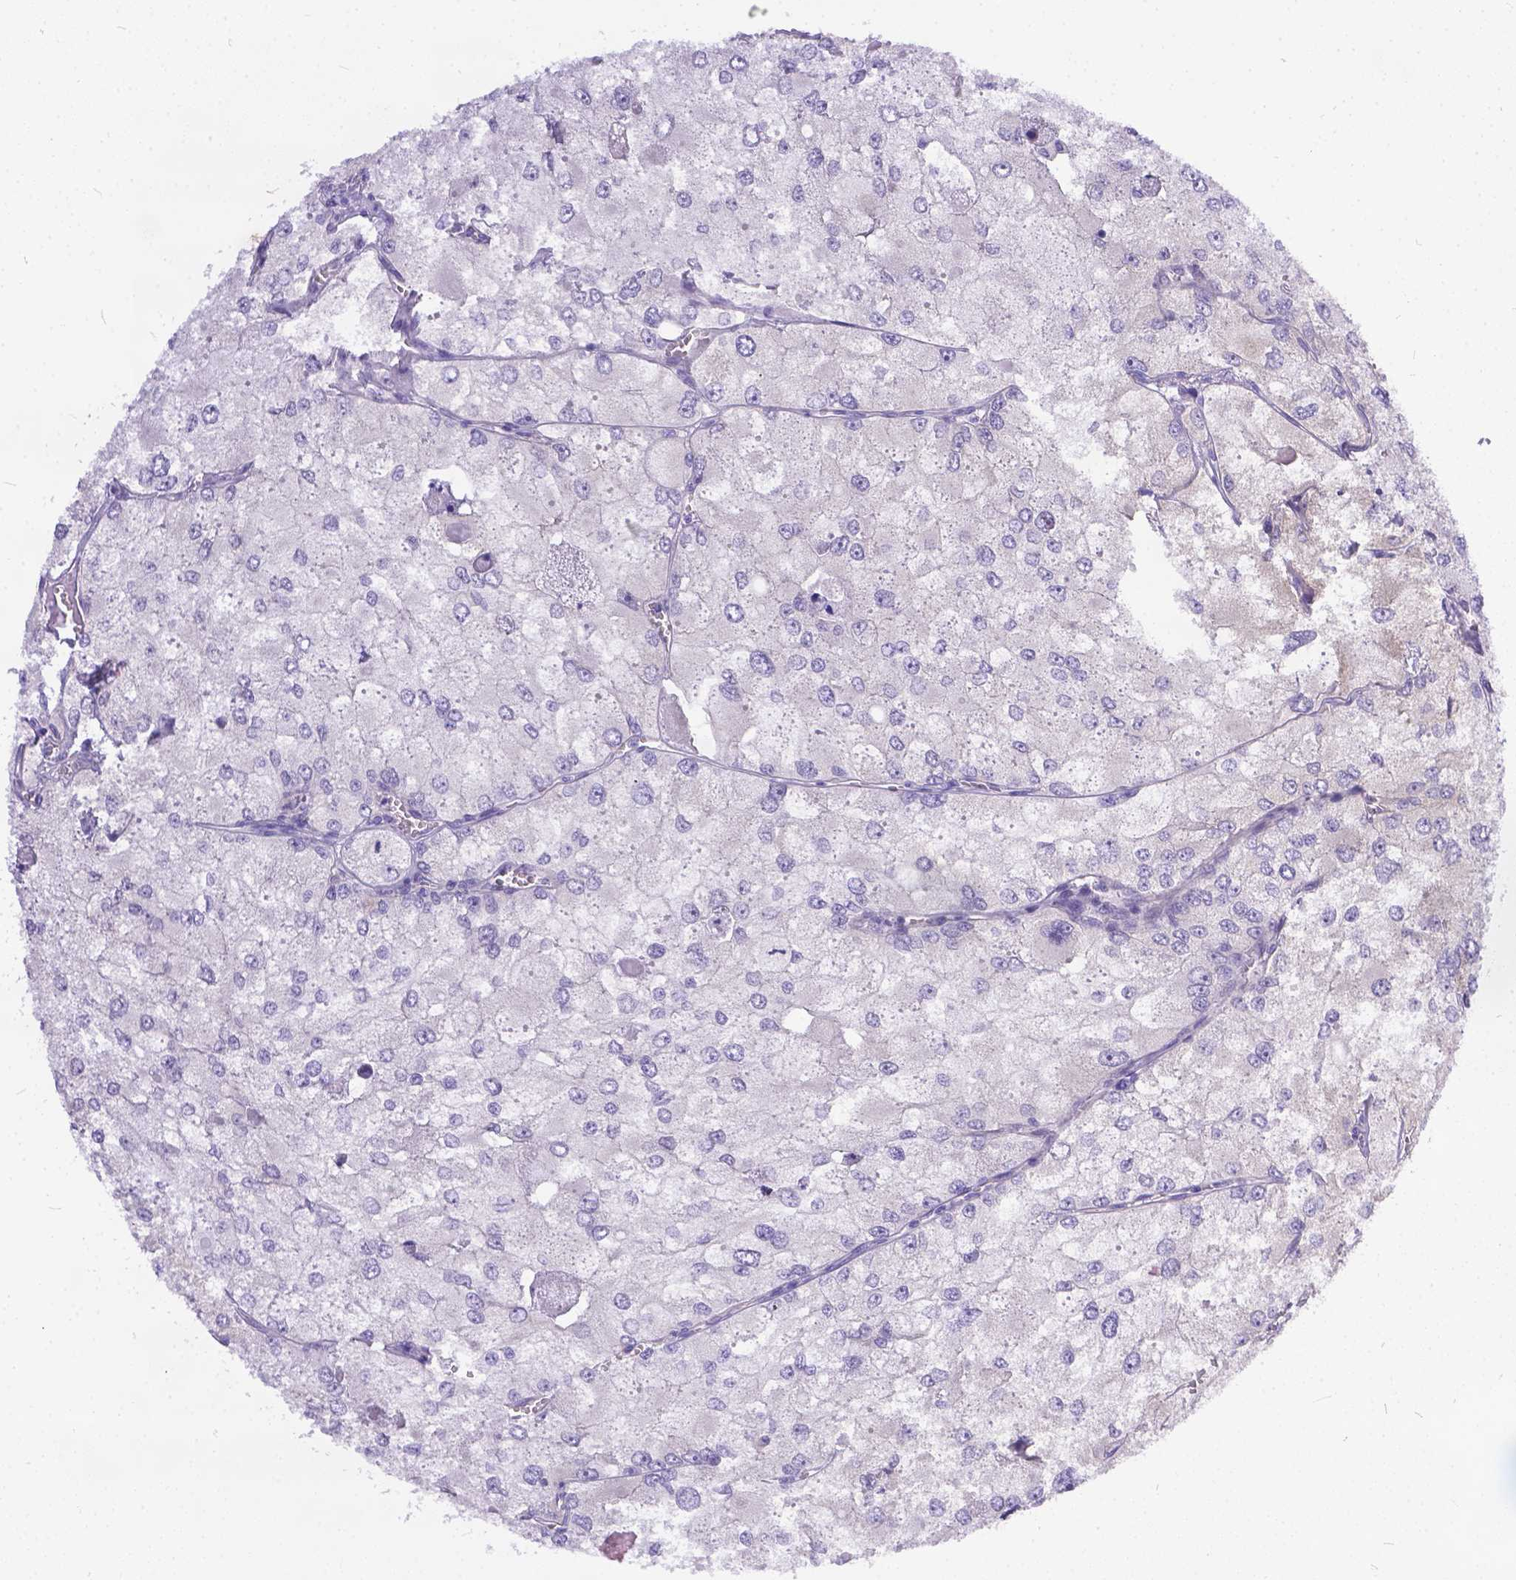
{"staining": {"intensity": "negative", "quantity": "none", "location": "none"}, "tissue": "renal cancer", "cell_type": "Tumor cells", "image_type": "cancer", "snomed": [{"axis": "morphology", "description": "Adenocarcinoma, NOS"}, {"axis": "topography", "description": "Kidney"}], "caption": "Immunohistochemistry image of human renal cancer (adenocarcinoma) stained for a protein (brown), which reveals no positivity in tumor cells. The staining was performed using DAB (3,3'-diaminobenzidine) to visualize the protein expression in brown, while the nuclei were stained in blue with hematoxylin (Magnification: 20x).", "gene": "DLEC1", "patient": {"sex": "female", "age": 70}}